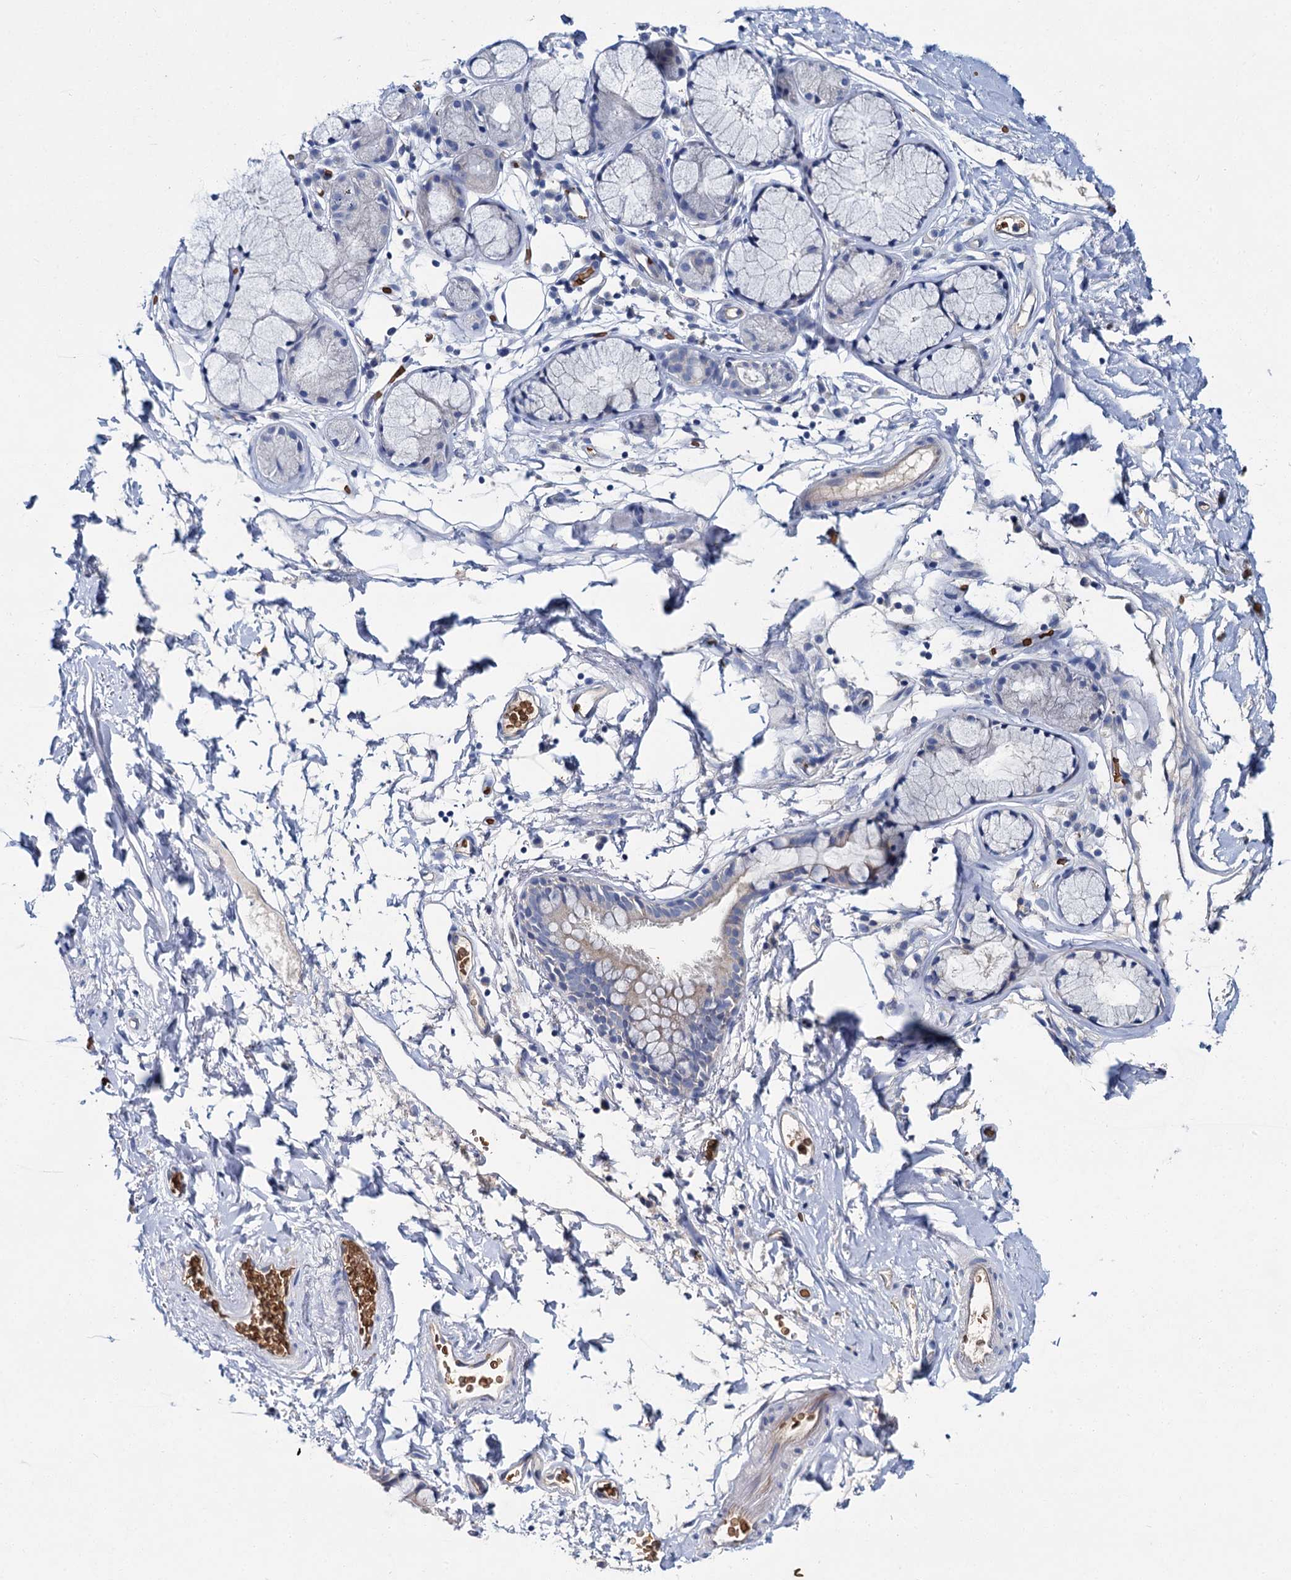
{"staining": {"intensity": "negative", "quantity": "none", "location": "none"}, "tissue": "adipose tissue", "cell_type": "Adipocytes", "image_type": "normal", "snomed": [{"axis": "morphology", "description": "Normal tissue, NOS"}, {"axis": "topography", "description": "Lymph node"}, {"axis": "topography", "description": "Bronchus"}], "caption": "DAB (3,3'-diaminobenzidine) immunohistochemical staining of unremarkable human adipose tissue demonstrates no significant expression in adipocytes. Nuclei are stained in blue.", "gene": "ATG2A", "patient": {"sex": "male", "age": 63}}